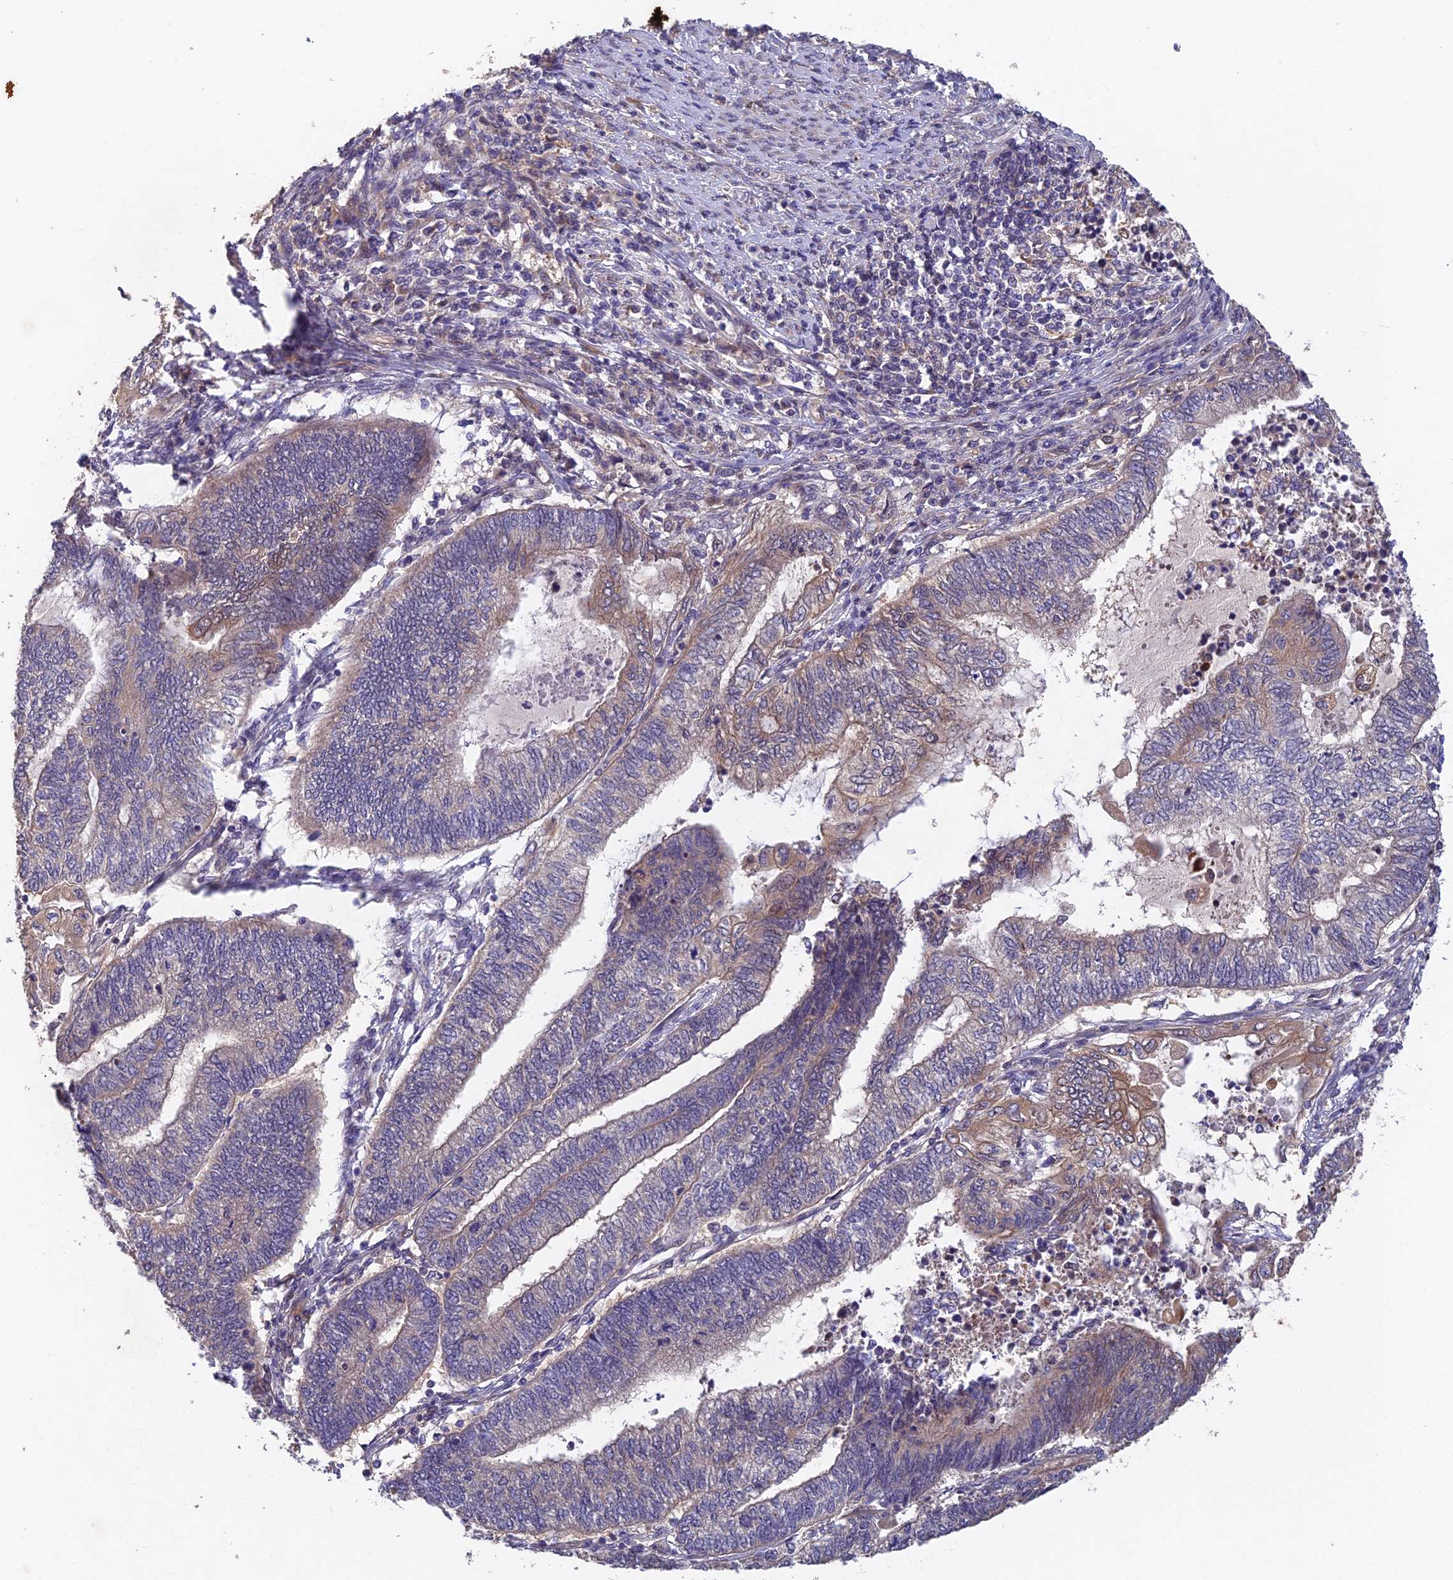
{"staining": {"intensity": "moderate", "quantity": "<25%", "location": "cytoplasmic/membranous"}, "tissue": "endometrial cancer", "cell_type": "Tumor cells", "image_type": "cancer", "snomed": [{"axis": "morphology", "description": "Adenocarcinoma, NOS"}, {"axis": "topography", "description": "Uterus"}, {"axis": "topography", "description": "Endometrium"}], "caption": "Protein expression analysis of human adenocarcinoma (endometrial) reveals moderate cytoplasmic/membranous positivity in about <25% of tumor cells.", "gene": "NSMCE1", "patient": {"sex": "female", "age": 70}}